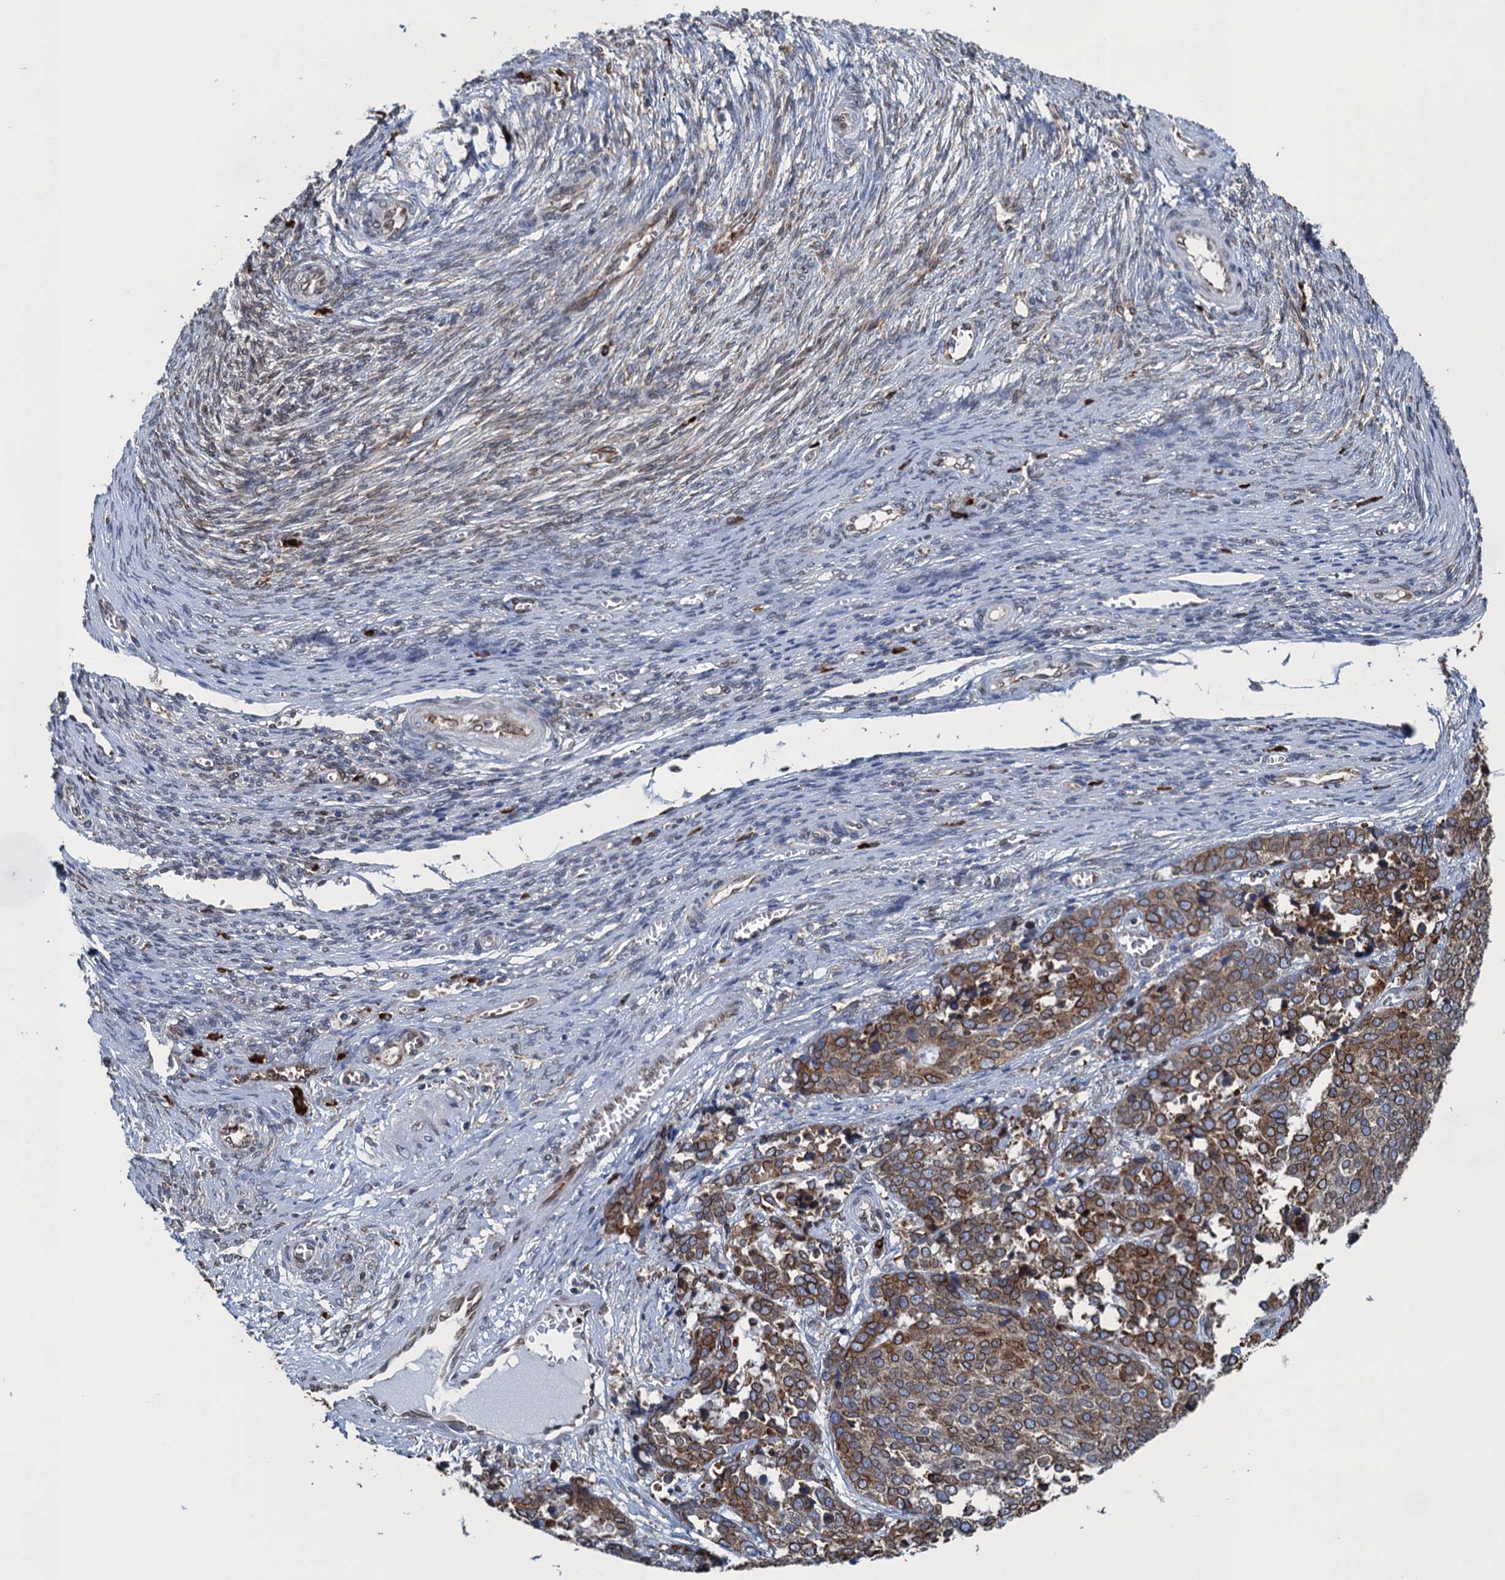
{"staining": {"intensity": "moderate", "quantity": ">75%", "location": "cytoplasmic/membranous"}, "tissue": "ovarian cancer", "cell_type": "Tumor cells", "image_type": "cancer", "snomed": [{"axis": "morphology", "description": "Cystadenocarcinoma, serous, NOS"}, {"axis": "topography", "description": "Ovary"}], "caption": "Ovarian serous cystadenocarcinoma stained for a protein (brown) demonstrates moderate cytoplasmic/membranous positive staining in about >75% of tumor cells.", "gene": "TMEM205", "patient": {"sex": "female", "age": 44}}